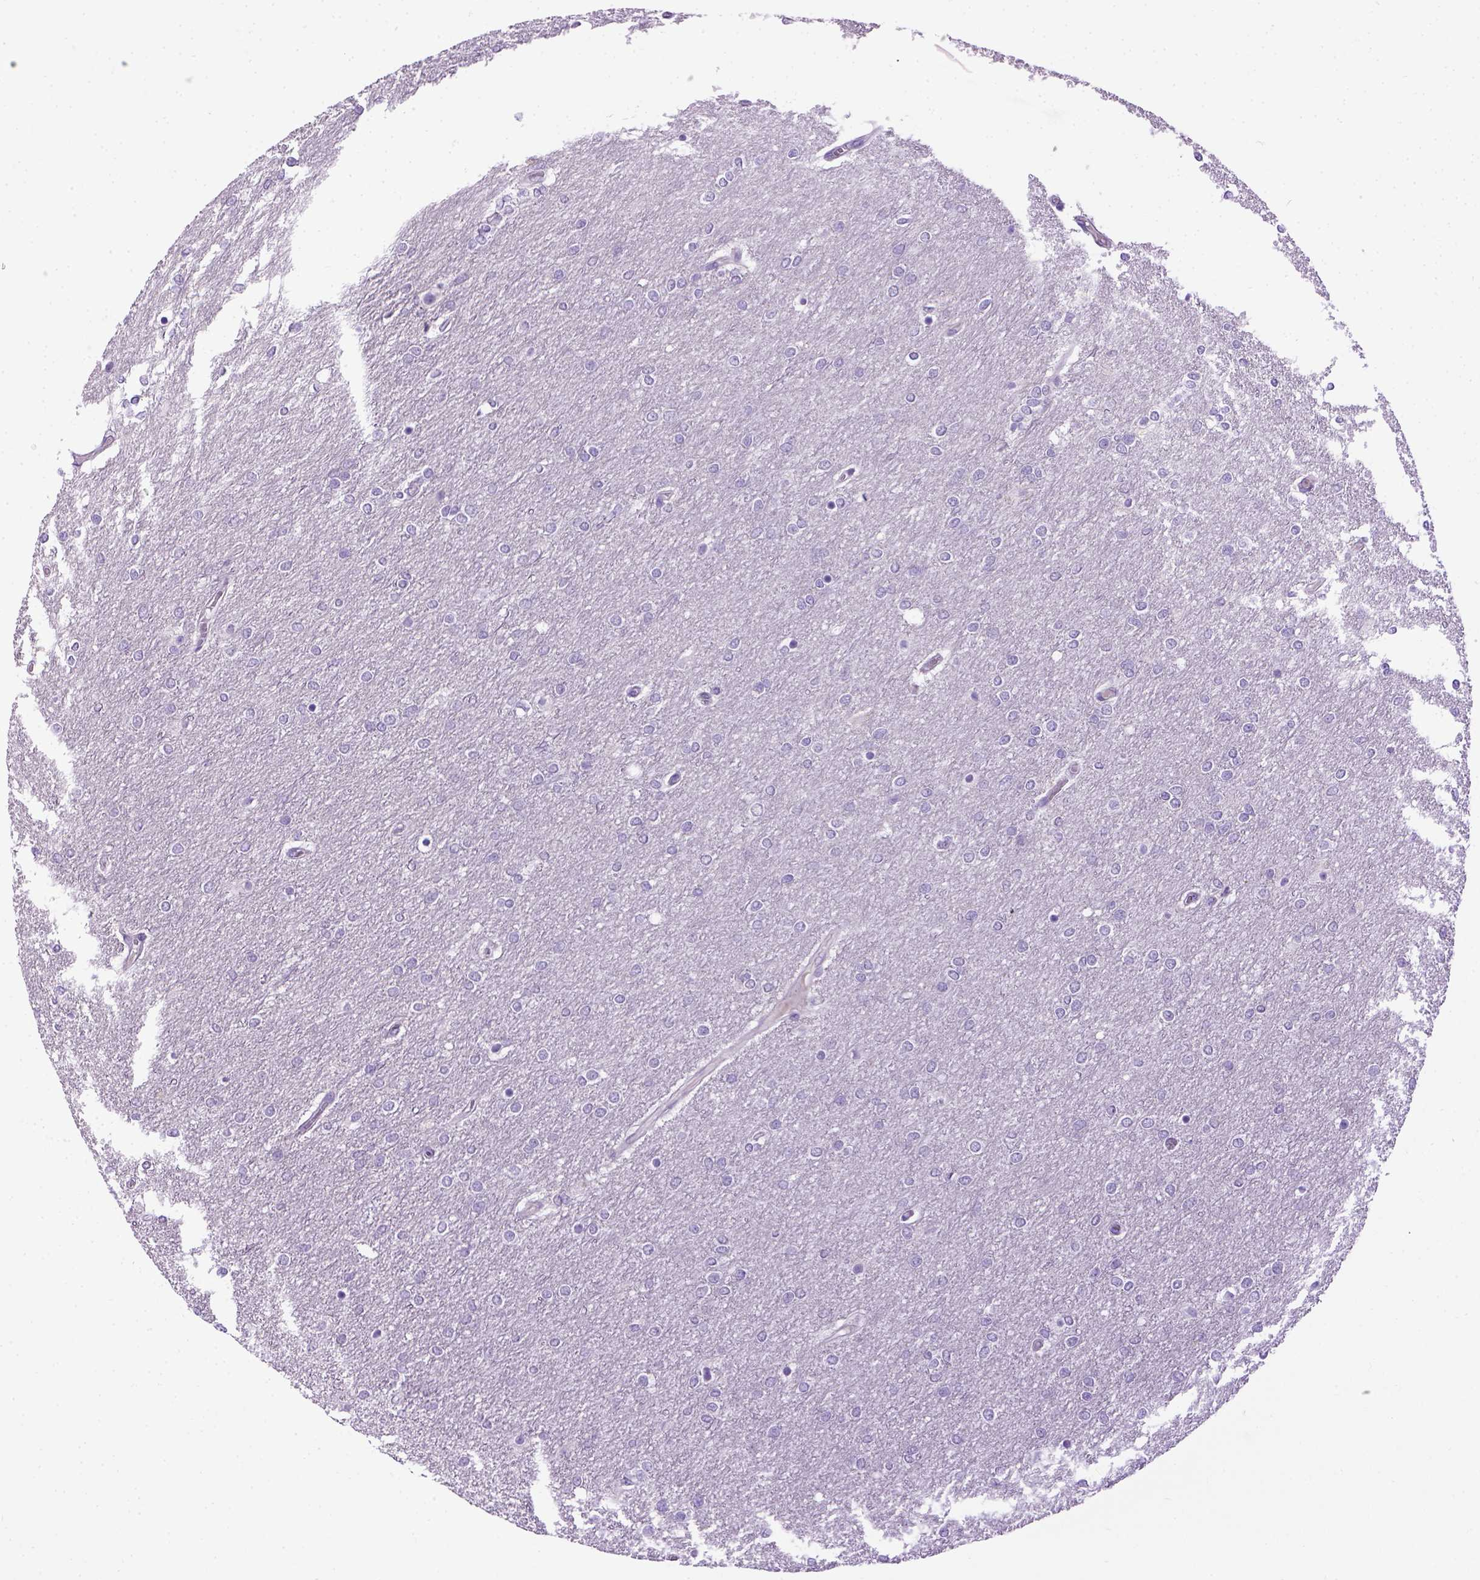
{"staining": {"intensity": "negative", "quantity": "none", "location": "none"}, "tissue": "glioma", "cell_type": "Tumor cells", "image_type": "cancer", "snomed": [{"axis": "morphology", "description": "Glioma, malignant, High grade"}, {"axis": "topography", "description": "Brain"}], "caption": "Immunohistochemistry of malignant glioma (high-grade) displays no expression in tumor cells.", "gene": "CDH1", "patient": {"sex": "female", "age": 61}}